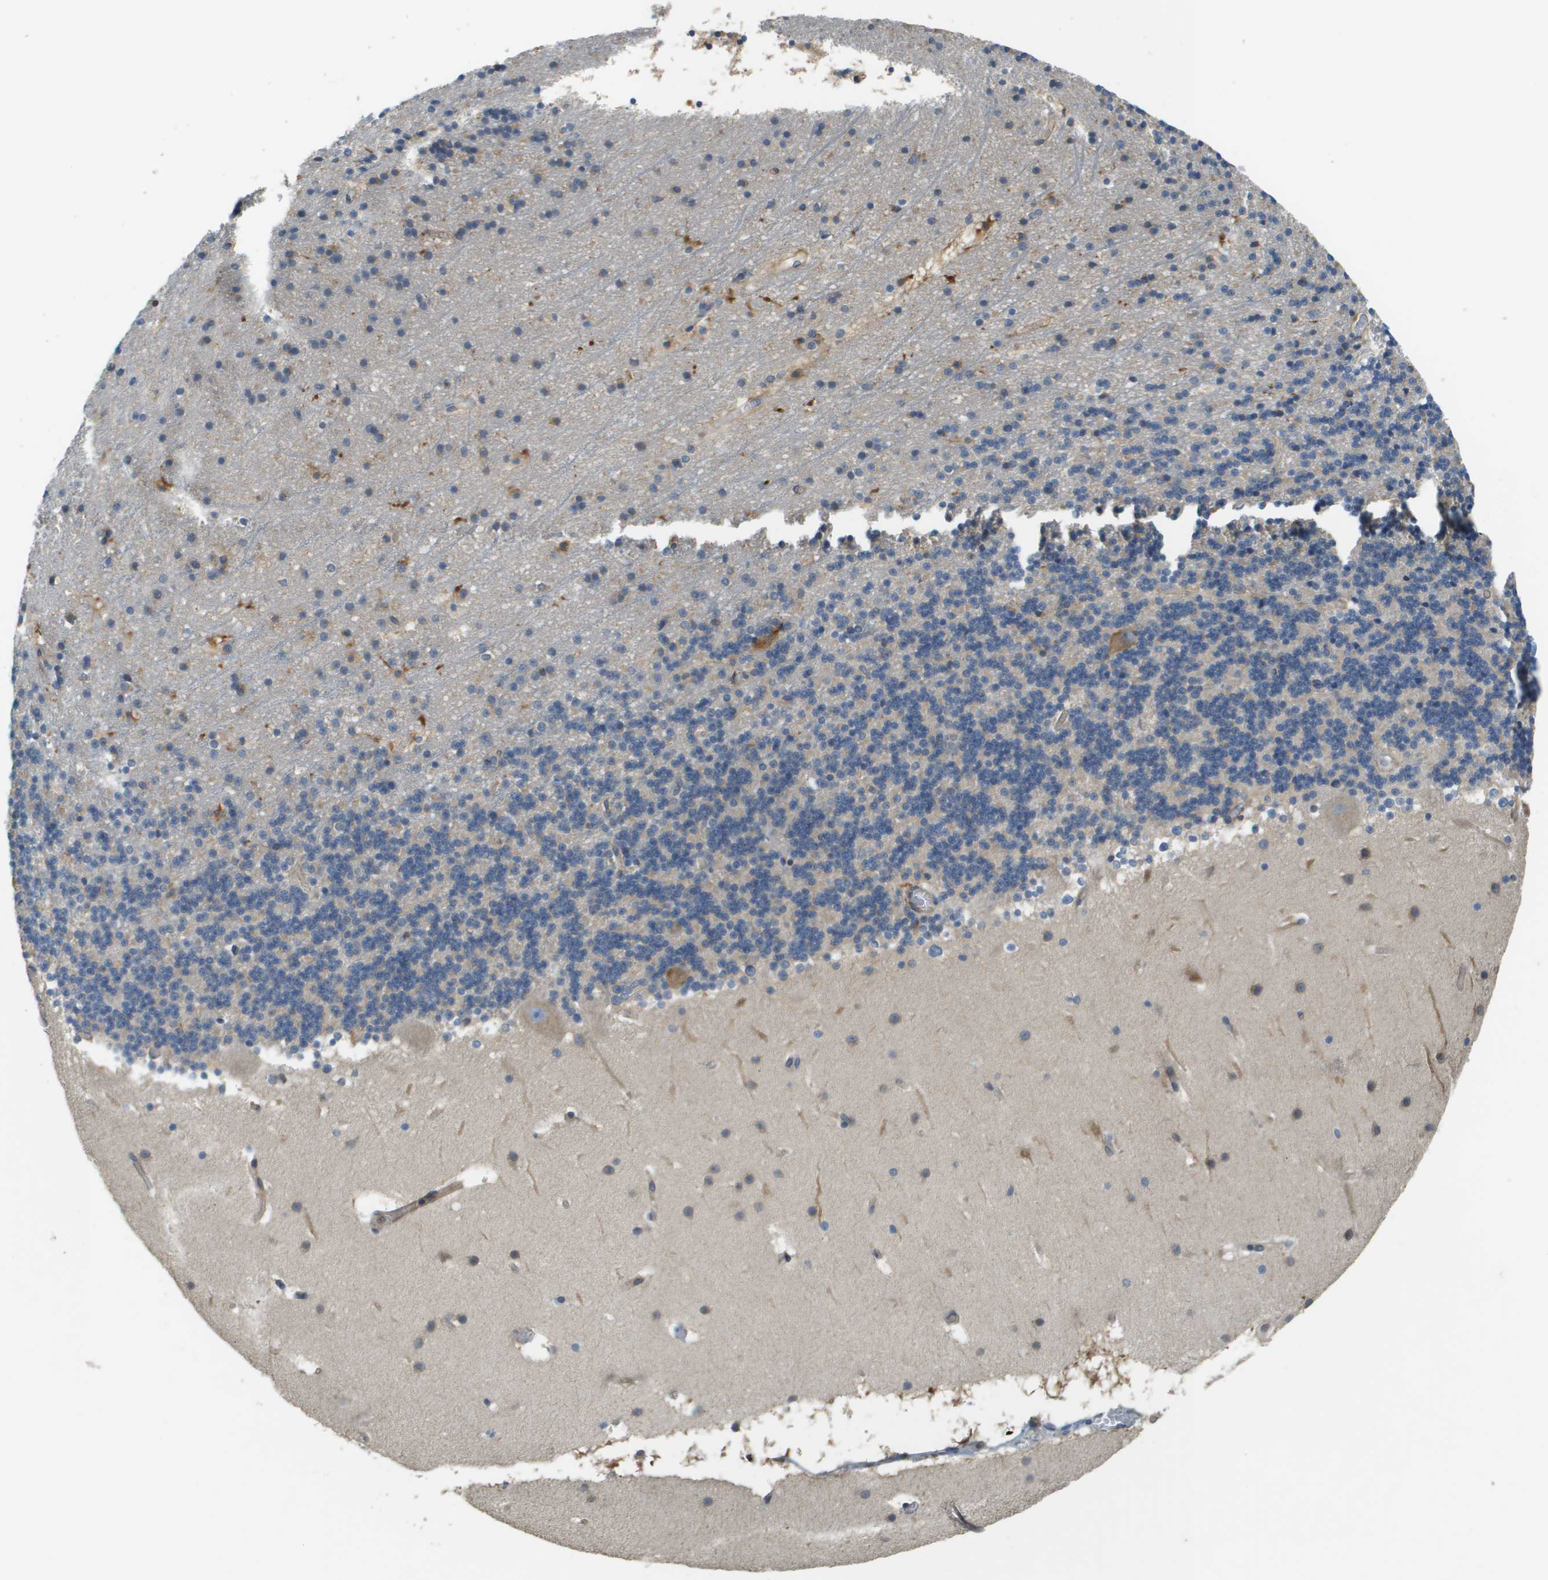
{"staining": {"intensity": "weak", "quantity": "<25%", "location": "cytoplasmic/membranous"}, "tissue": "cerebellum", "cell_type": "Cells in granular layer", "image_type": "normal", "snomed": [{"axis": "morphology", "description": "Normal tissue, NOS"}, {"axis": "topography", "description": "Cerebellum"}], "caption": "Immunohistochemical staining of unremarkable human cerebellum reveals no significant expression in cells in granular layer. (Brightfield microscopy of DAB (3,3'-diaminobenzidine) immunohistochemistry at high magnification).", "gene": "DNAJB11", "patient": {"sex": "male", "age": 45}}